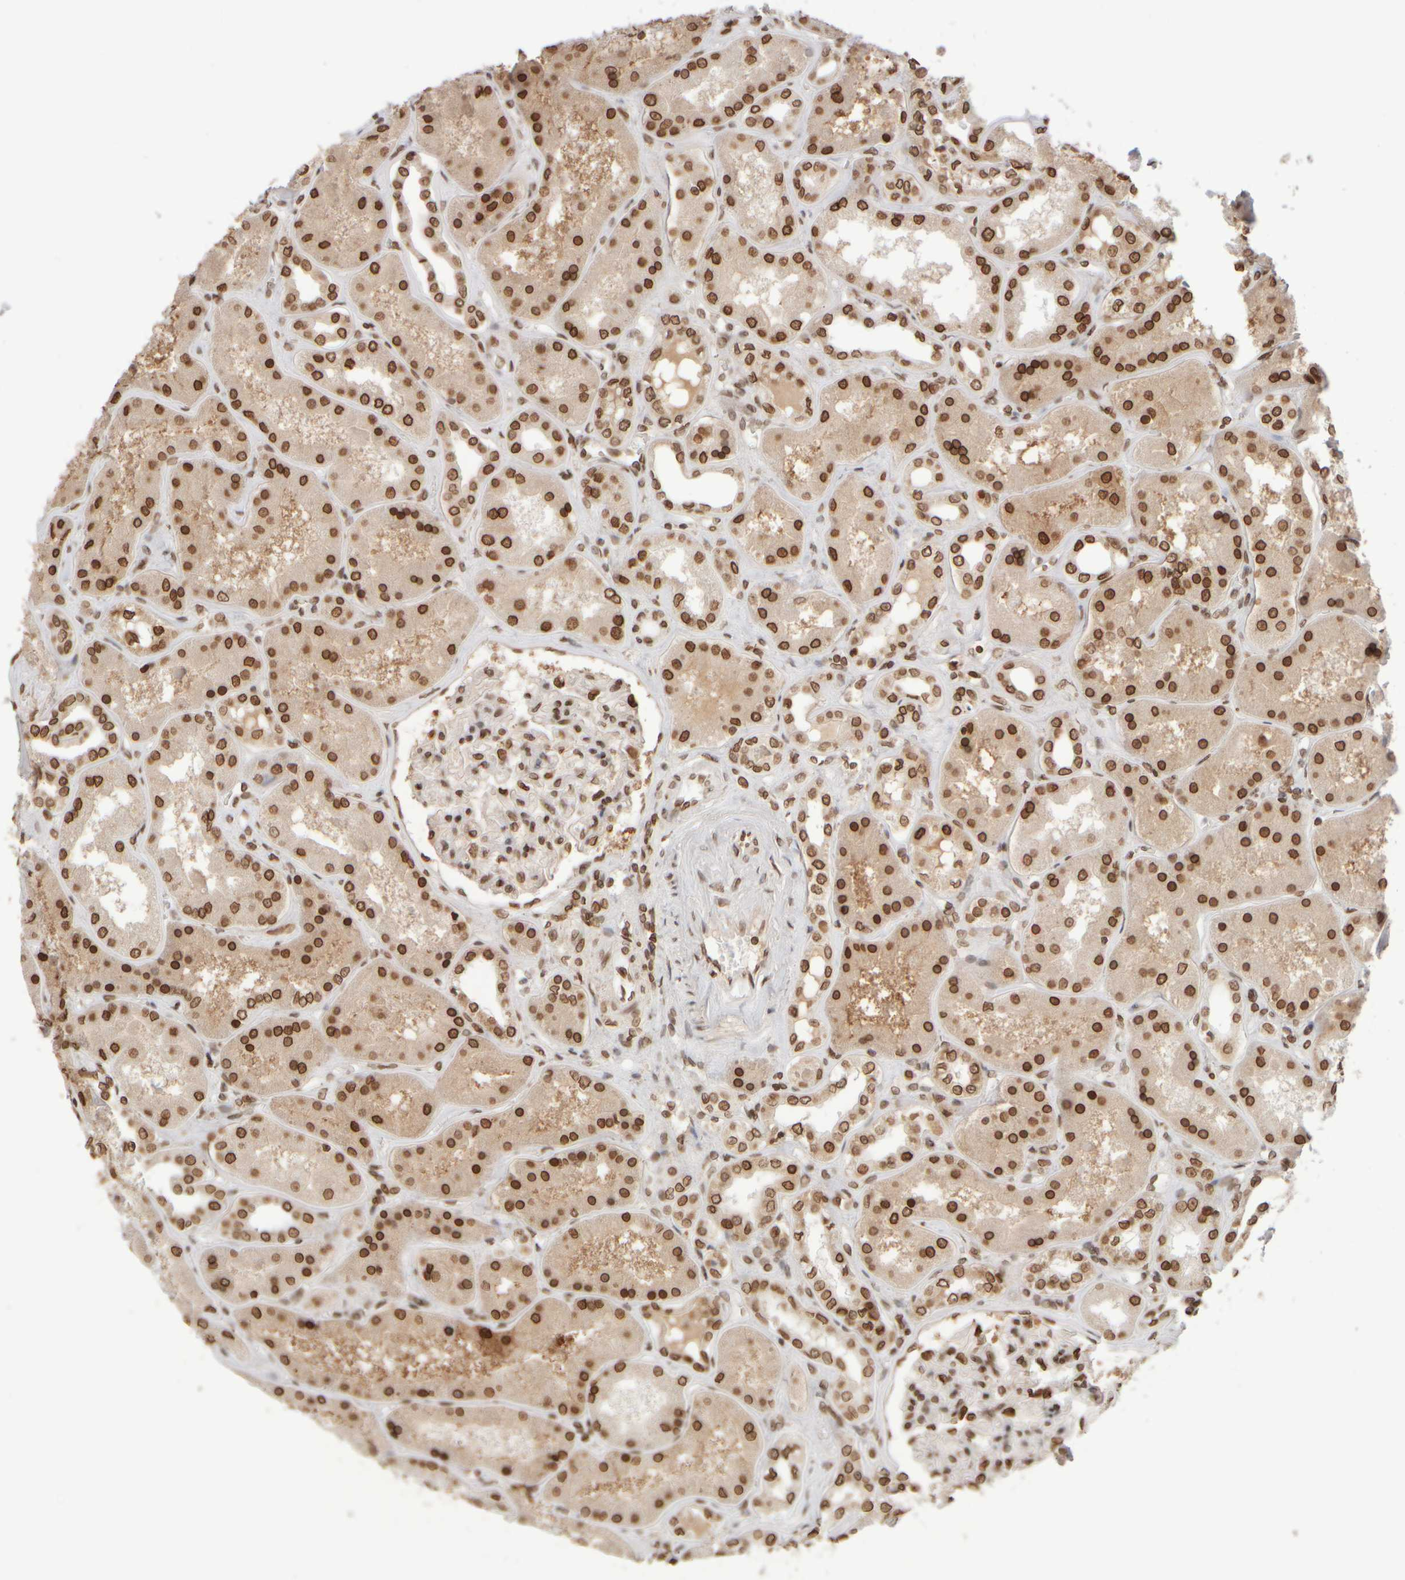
{"staining": {"intensity": "strong", "quantity": ">75%", "location": "cytoplasmic/membranous,nuclear"}, "tissue": "kidney", "cell_type": "Cells in glomeruli", "image_type": "normal", "snomed": [{"axis": "morphology", "description": "Normal tissue, NOS"}, {"axis": "topography", "description": "Kidney"}], "caption": "Strong cytoplasmic/membranous,nuclear staining for a protein is present in about >75% of cells in glomeruli of normal kidney using immunohistochemistry.", "gene": "ZC3HC1", "patient": {"sex": "female", "age": 56}}